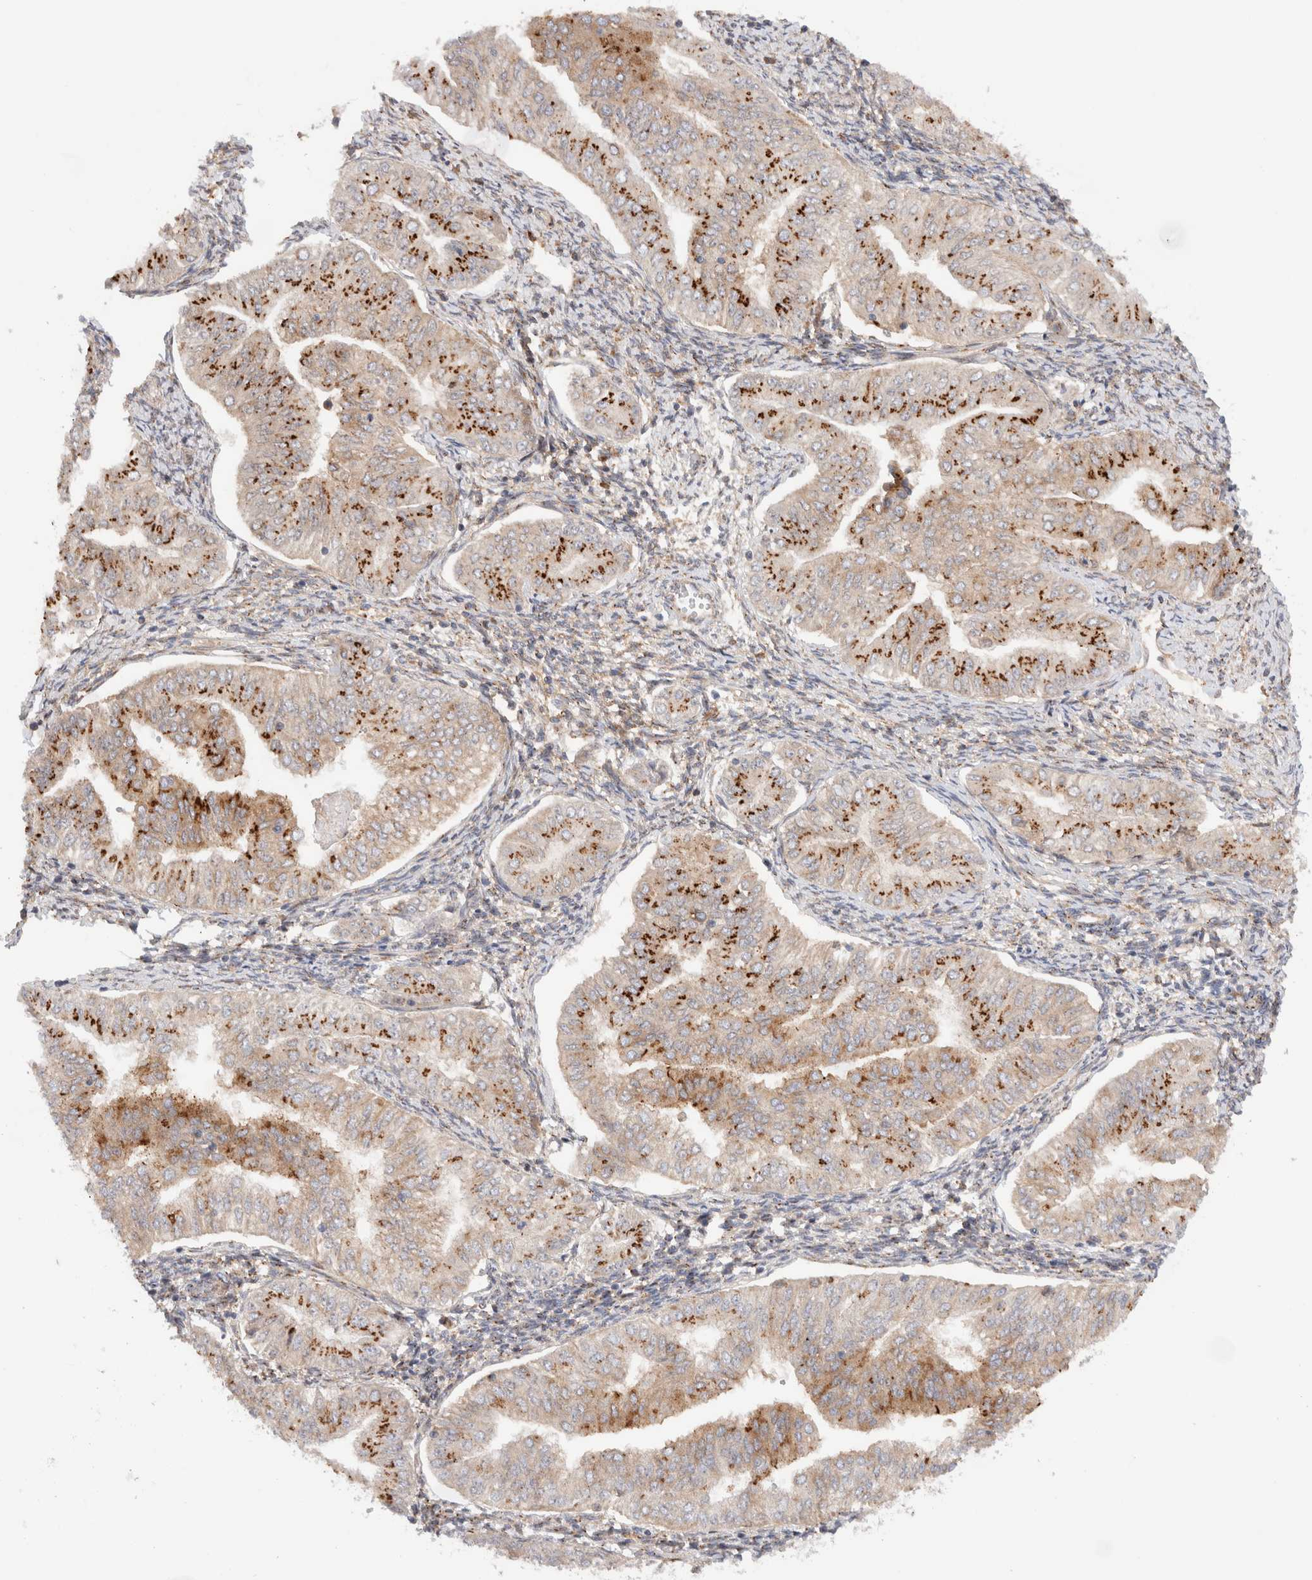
{"staining": {"intensity": "moderate", "quantity": ">75%", "location": "cytoplasmic/membranous"}, "tissue": "endometrial cancer", "cell_type": "Tumor cells", "image_type": "cancer", "snomed": [{"axis": "morphology", "description": "Normal tissue, NOS"}, {"axis": "morphology", "description": "Adenocarcinoma, NOS"}, {"axis": "topography", "description": "Endometrium"}], "caption": "Endometrial cancer stained for a protein exhibits moderate cytoplasmic/membranous positivity in tumor cells.", "gene": "GCN1", "patient": {"sex": "female", "age": 53}}